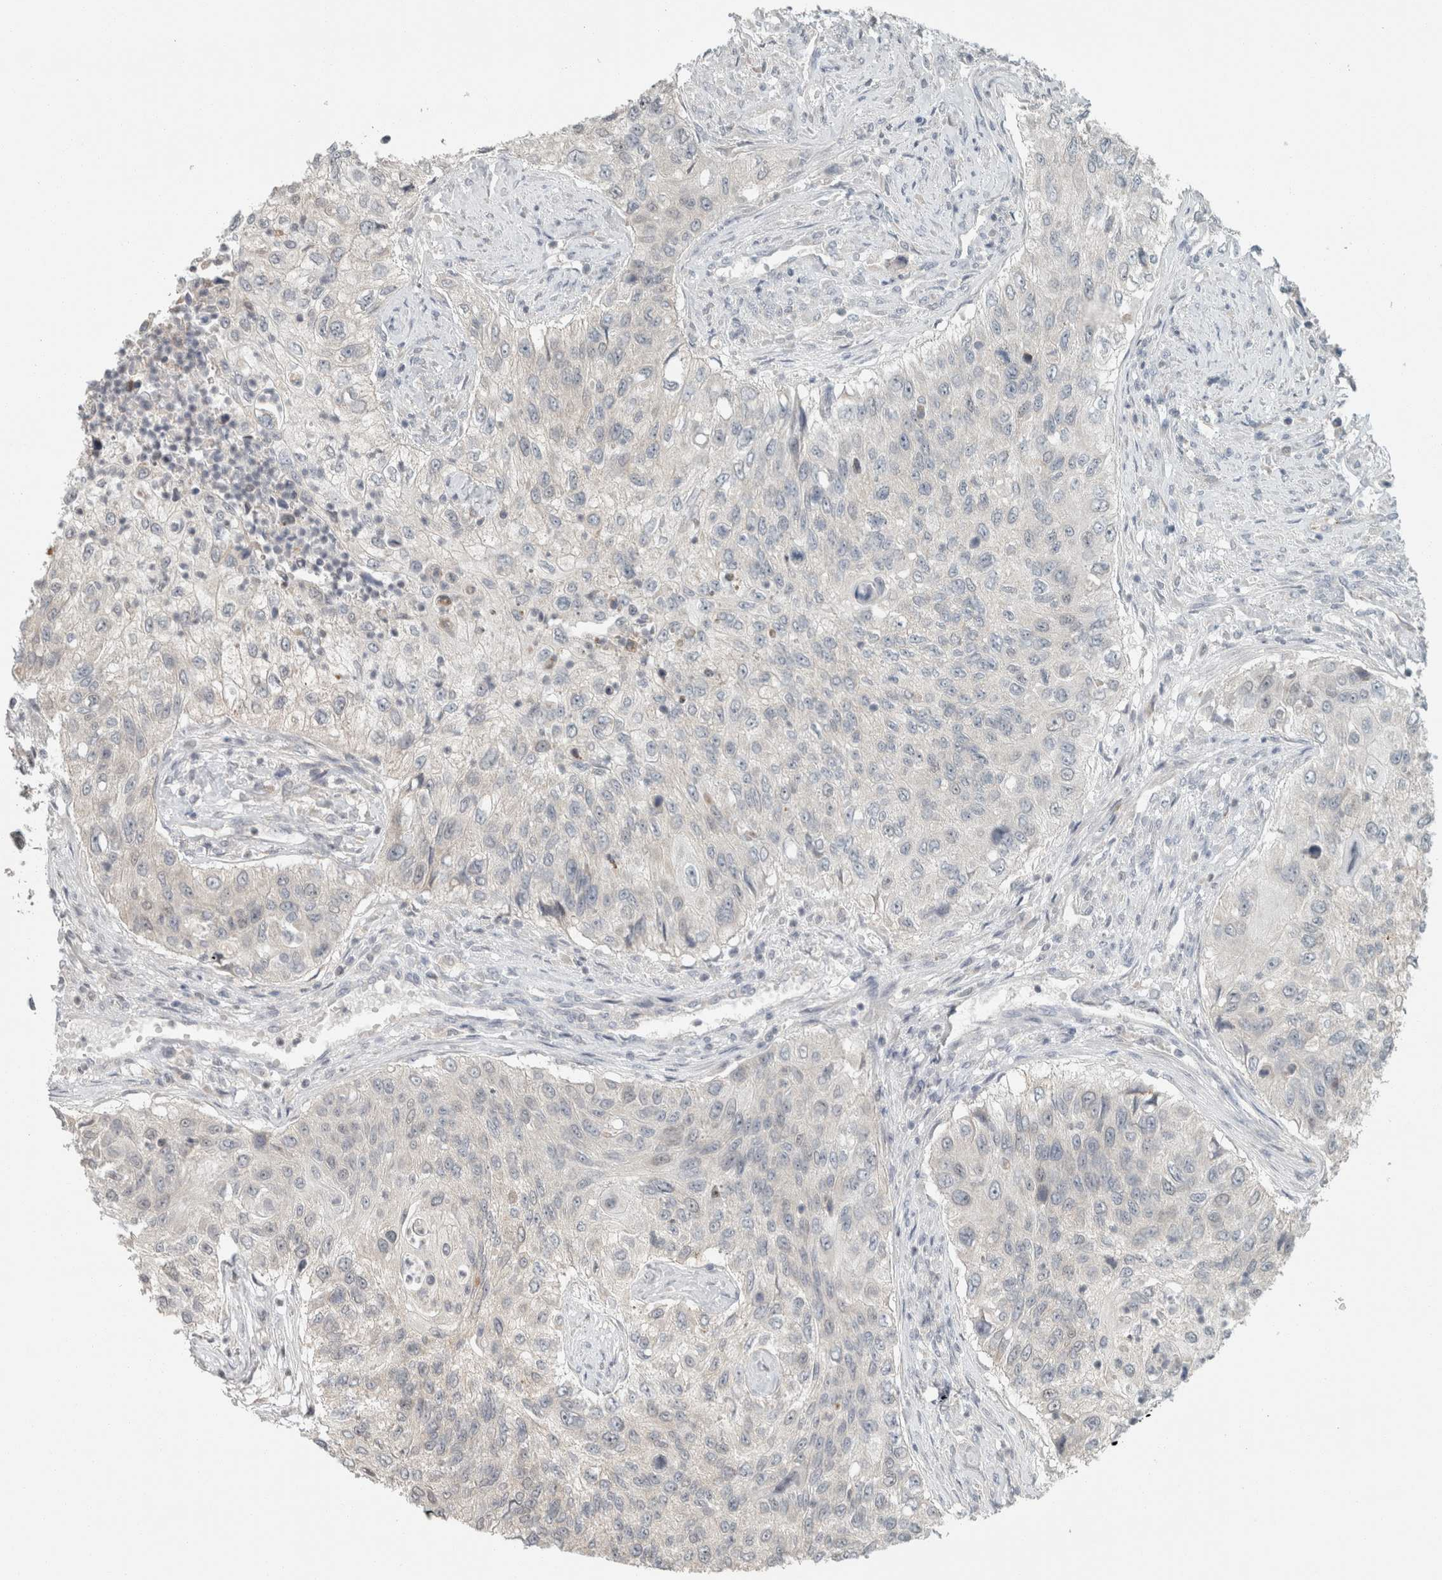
{"staining": {"intensity": "negative", "quantity": "none", "location": "none"}, "tissue": "urothelial cancer", "cell_type": "Tumor cells", "image_type": "cancer", "snomed": [{"axis": "morphology", "description": "Urothelial carcinoma, High grade"}, {"axis": "topography", "description": "Urinary bladder"}], "caption": "DAB immunohistochemical staining of high-grade urothelial carcinoma shows no significant expression in tumor cells.", "gene": "TRIT1", "patient": {"sex": "female", "age": 60}}